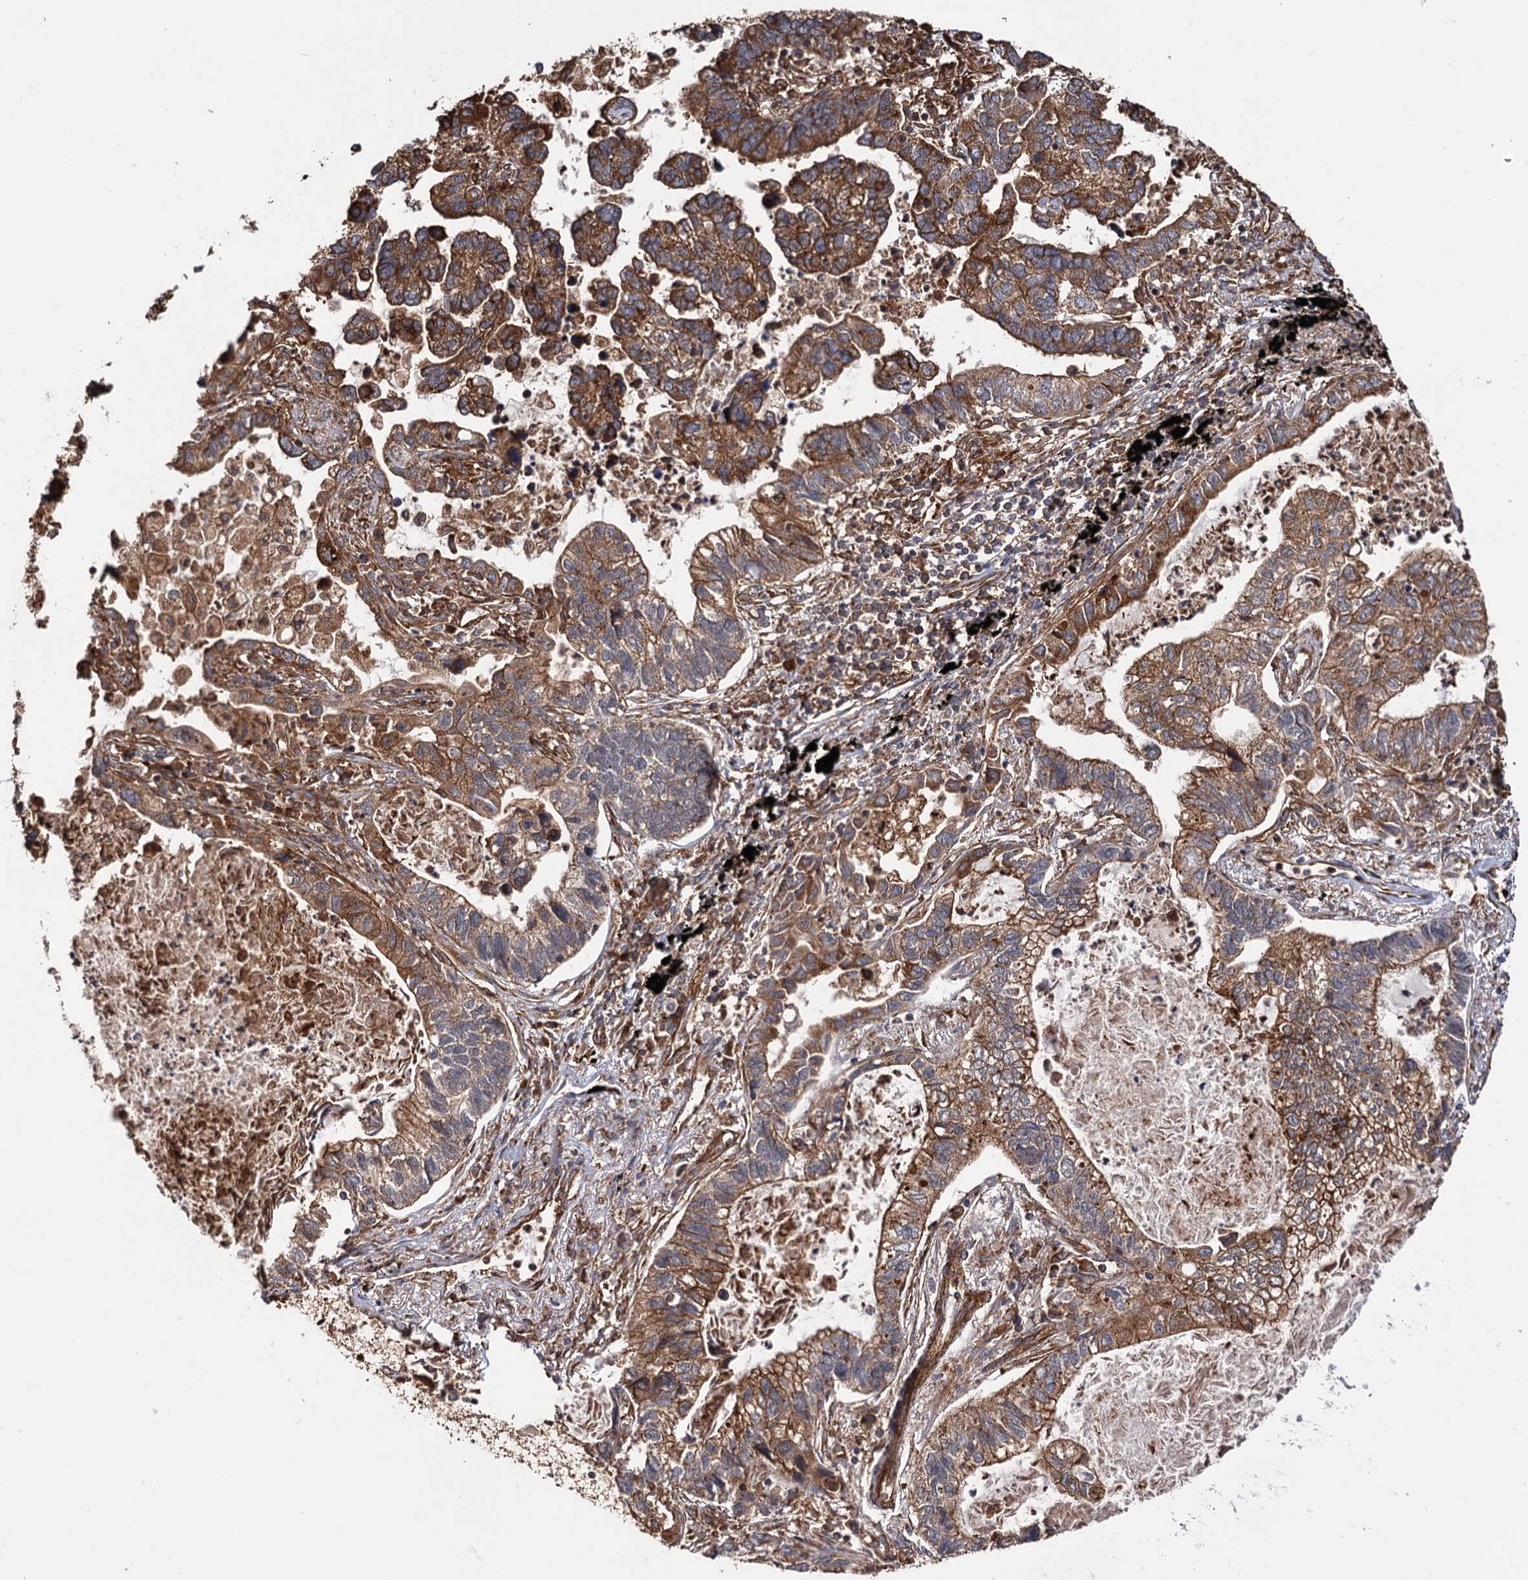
{"staining": {"intensity": "moderate", "quantity": "25%-75%", "location": "cytoplasmic/membranous"}, "tissue": "lung cancer", "cell_type": "Tumor cells", "image_type": "cancer", "snomed": [{"axis": "morphology", "description": "Adenocarcinoma, NOS"}, {"axis": "topography", "description": "Lung"}], "caption": "This is an image of immunohistochemistry (IHC) staining of lung adenocarcinoma, which shows moderate expression in the cytoplasmic/membranous of tumor cells.", "gene": "ATP8B4", "patient": {"sex": "male", "age": 67}}